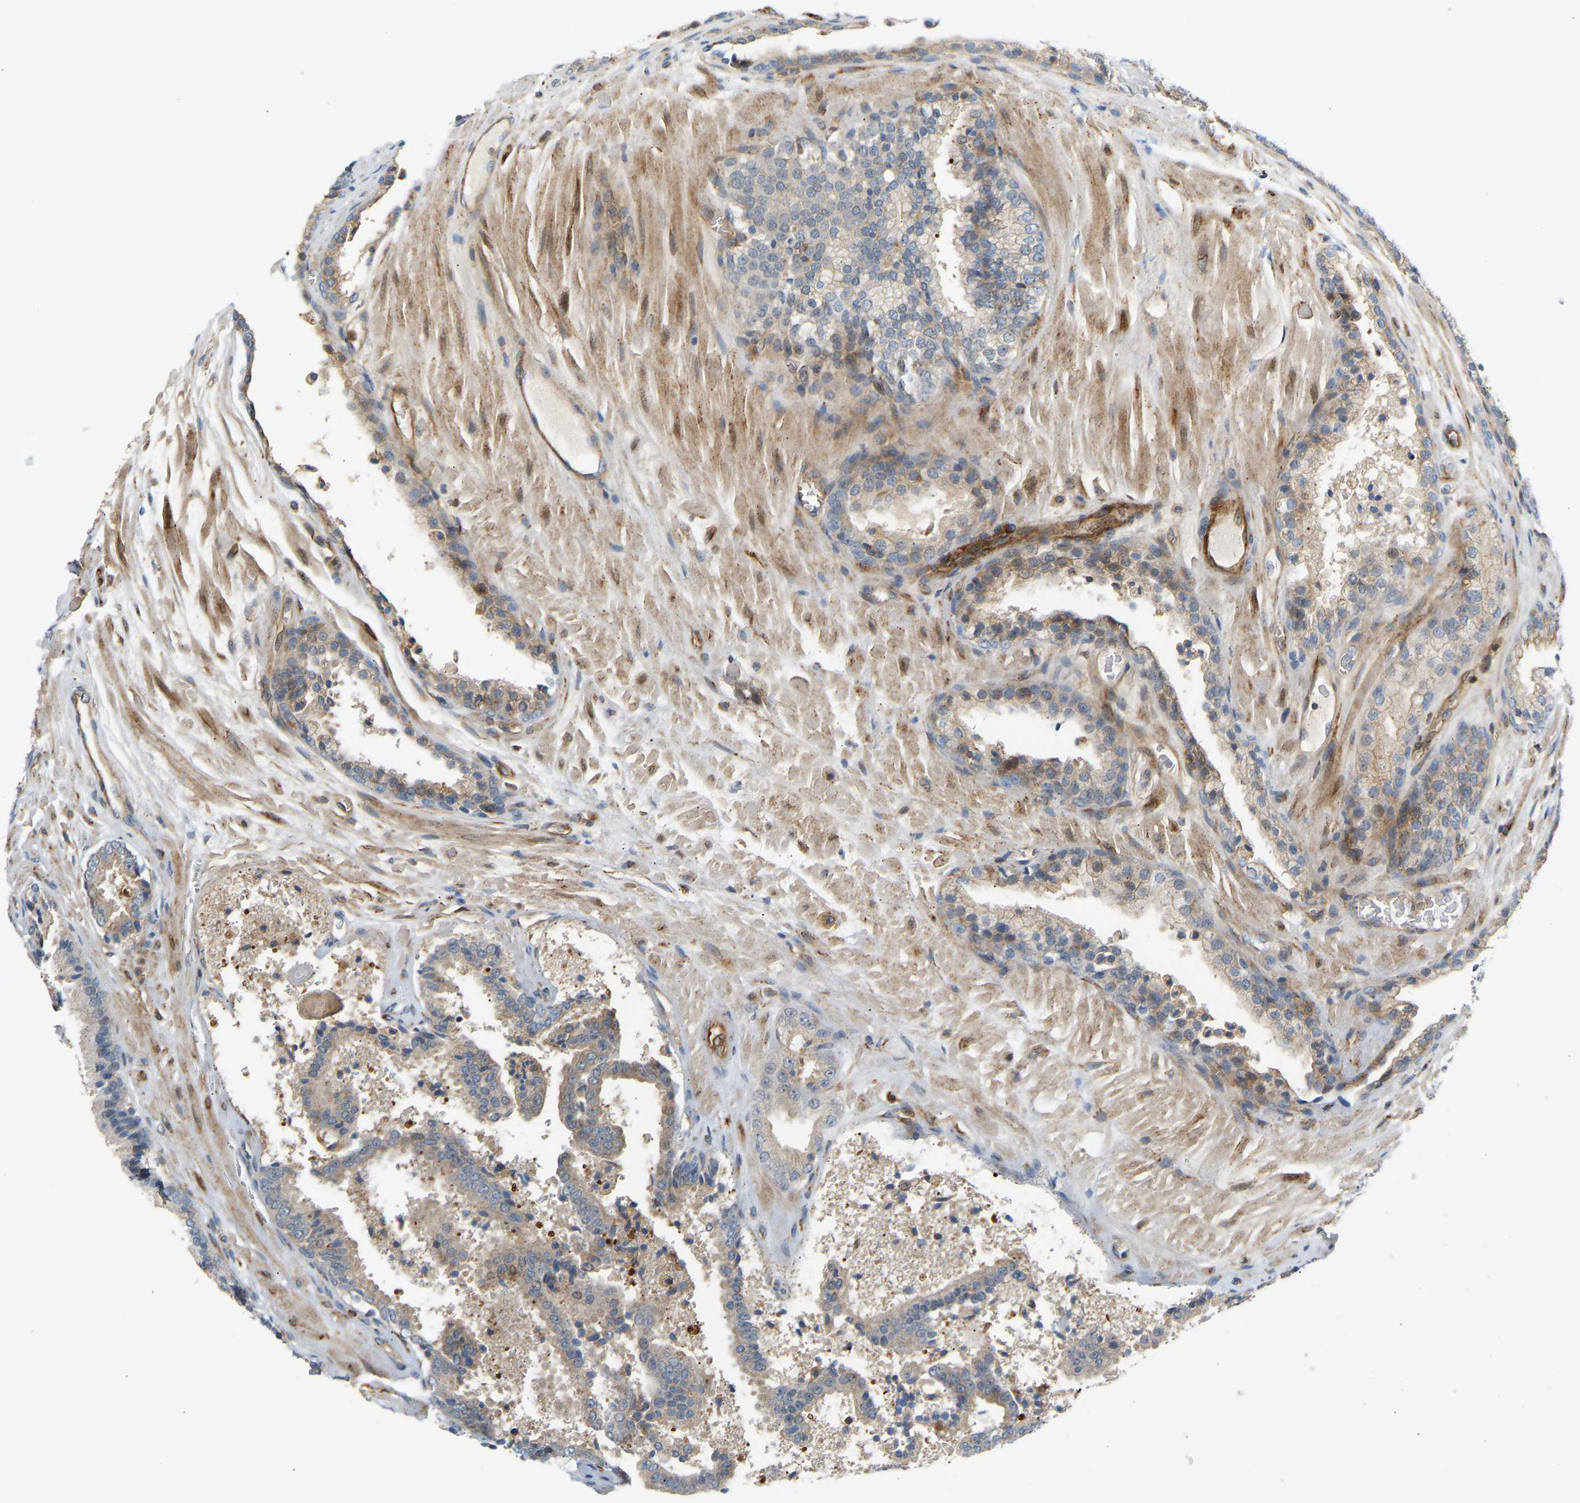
{"staining": {"intensity": "weak", "quantity": "25%-75%", "location": "cytoplasmic/membranous"}, "tissue": "prostate cancer", "cell_type": "Tumor cells", "image_type": "cancer", "snomed": [{"axis": "morphology", "description": "Adenocarcinoma, High grade"}, {"axis": "topography", "description": "Prostate"}], "caption": "A photomicrograph showing weak cytoplasmic/membranous staining in about 25%-75% of tumor cells in adenocarcinoma (high-grade) (prostate), as visualized by brown immunohistochemical staining.", "gene": "PLCG2", "patient": {"sex": "male", "age": 65}}